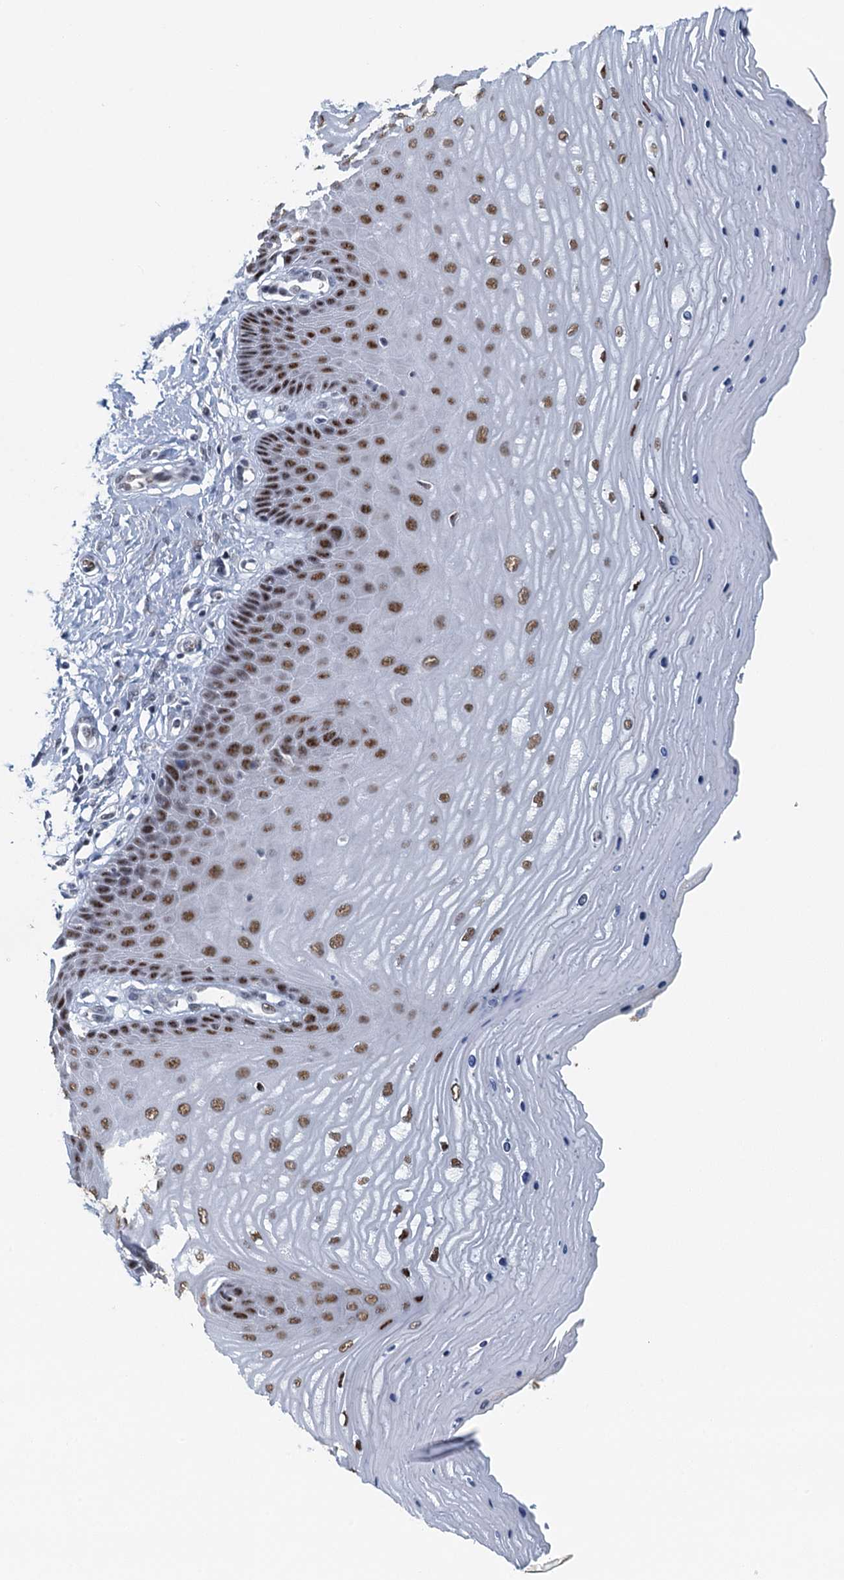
{"staining": {"intensity": "strong", "quantity": ">75%", "location": "nuclear"}, "tissue": "cervix", "cell_type": "Squamous epithelial cells", "image_type": "normal", "snomed": [{"axis": "morphology", "description": "Normal tissue, NOS"}, {"axis": "topography", "description": "Cervix"}], "caption": "IHC of normal cervix displays high levels of strong nuclear expression in approximately >75% of squamous epithelial cells. The protein is stained brown, and the nuclei are stained in blue (DAB IHC with brightfield microscopy, high magnification).", "gene": "TTLL9", "patient": {"sex": "female", "age": 55}}